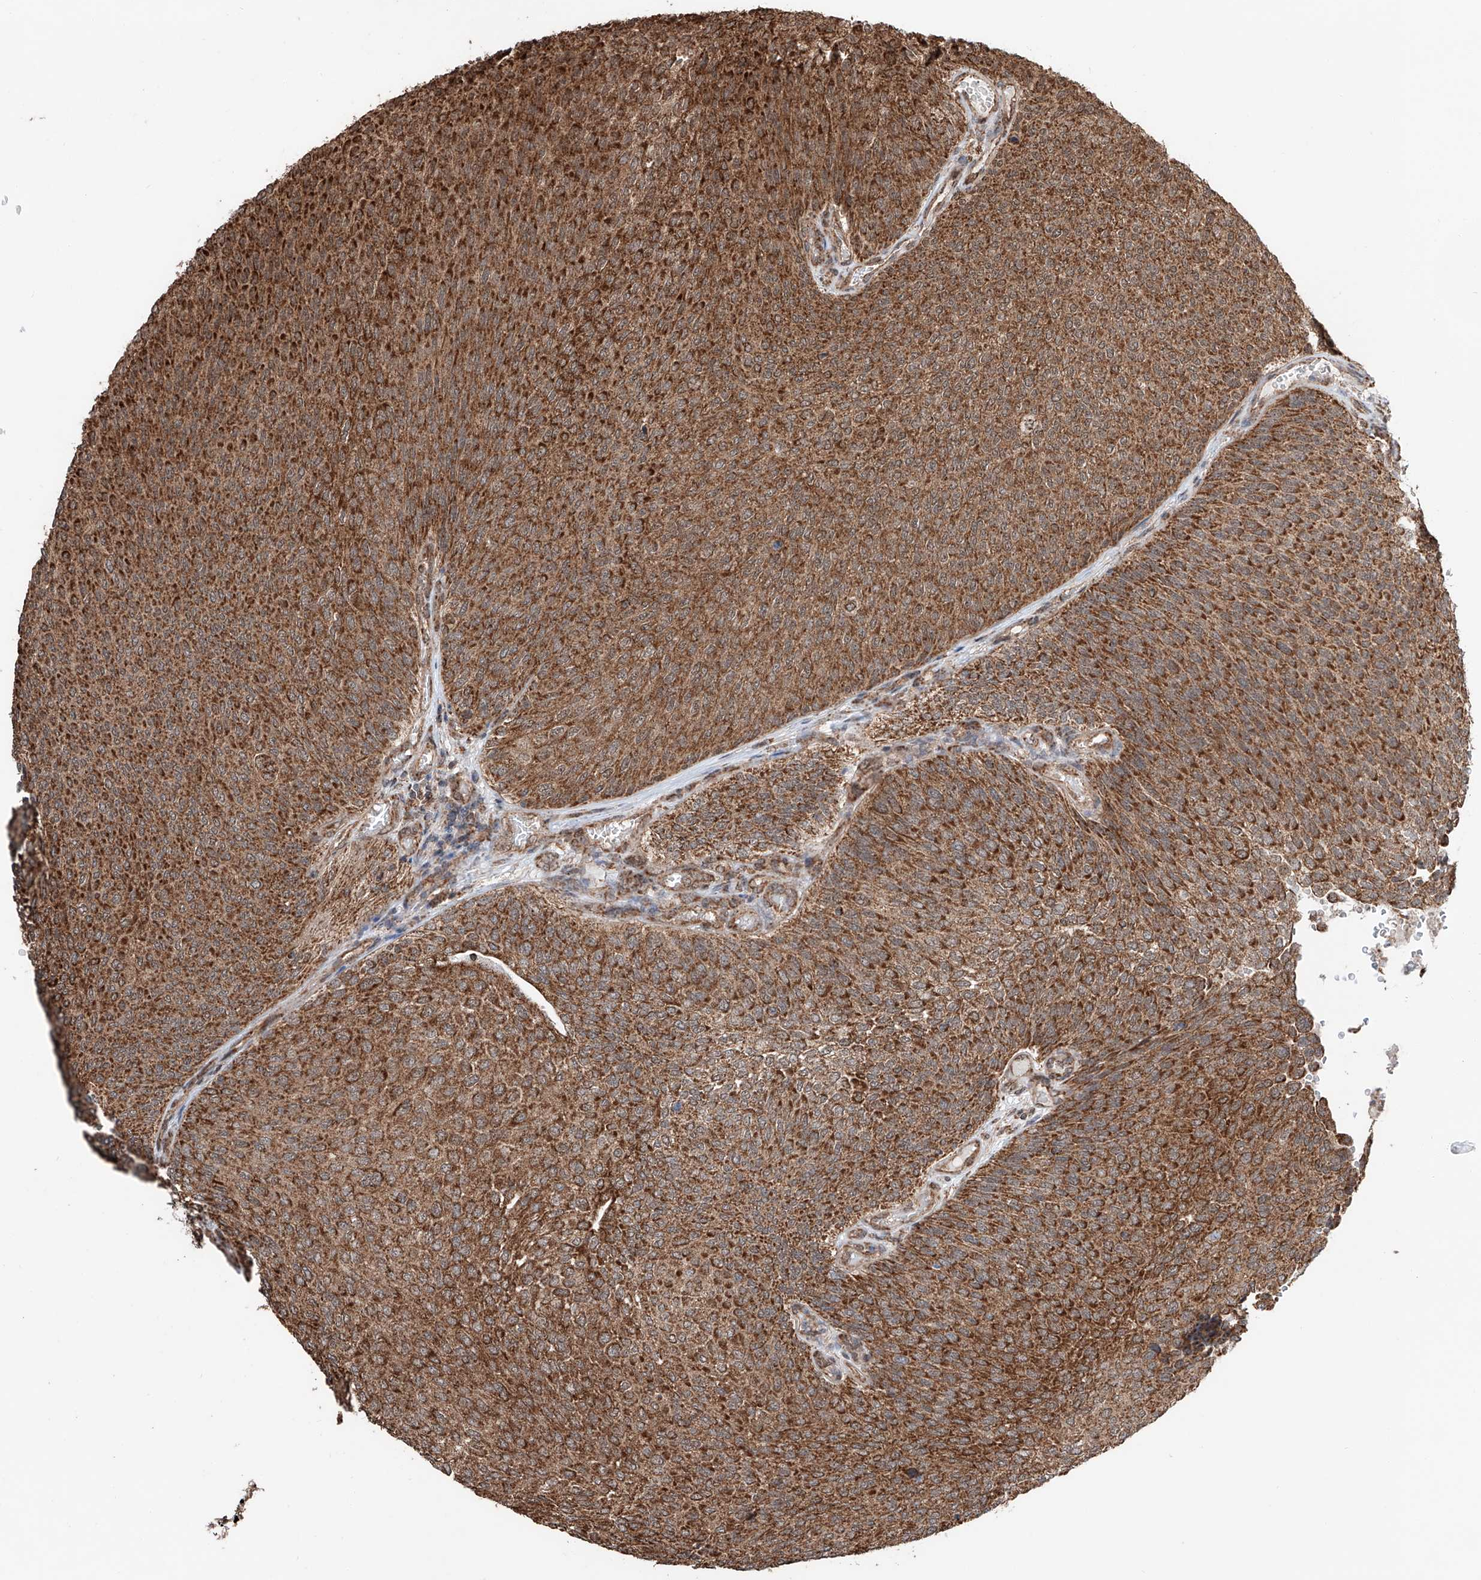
{"staining": {"intensity": "strong", "quantity": ">75%", "location": "cytoplasmic/membranous"}, "tissue": "urothelial cancer", "cell_type": "Tumor cells", "image_type": "cancer", "snomed": [{"axis": "morphology", "description": "Urothelial carcinoma, Low grade"}, {"axis": "topography", "description": "Urinary bladder"}], "caption": "Protein expression analysis of urothelial carcinoma (low-grade) demonstrates strong cytoplasmic/membranous positivity in approximately >75% of tumor cells.", "gene": "ZNF445", "patient": {"sex": "female", "age": 79}}